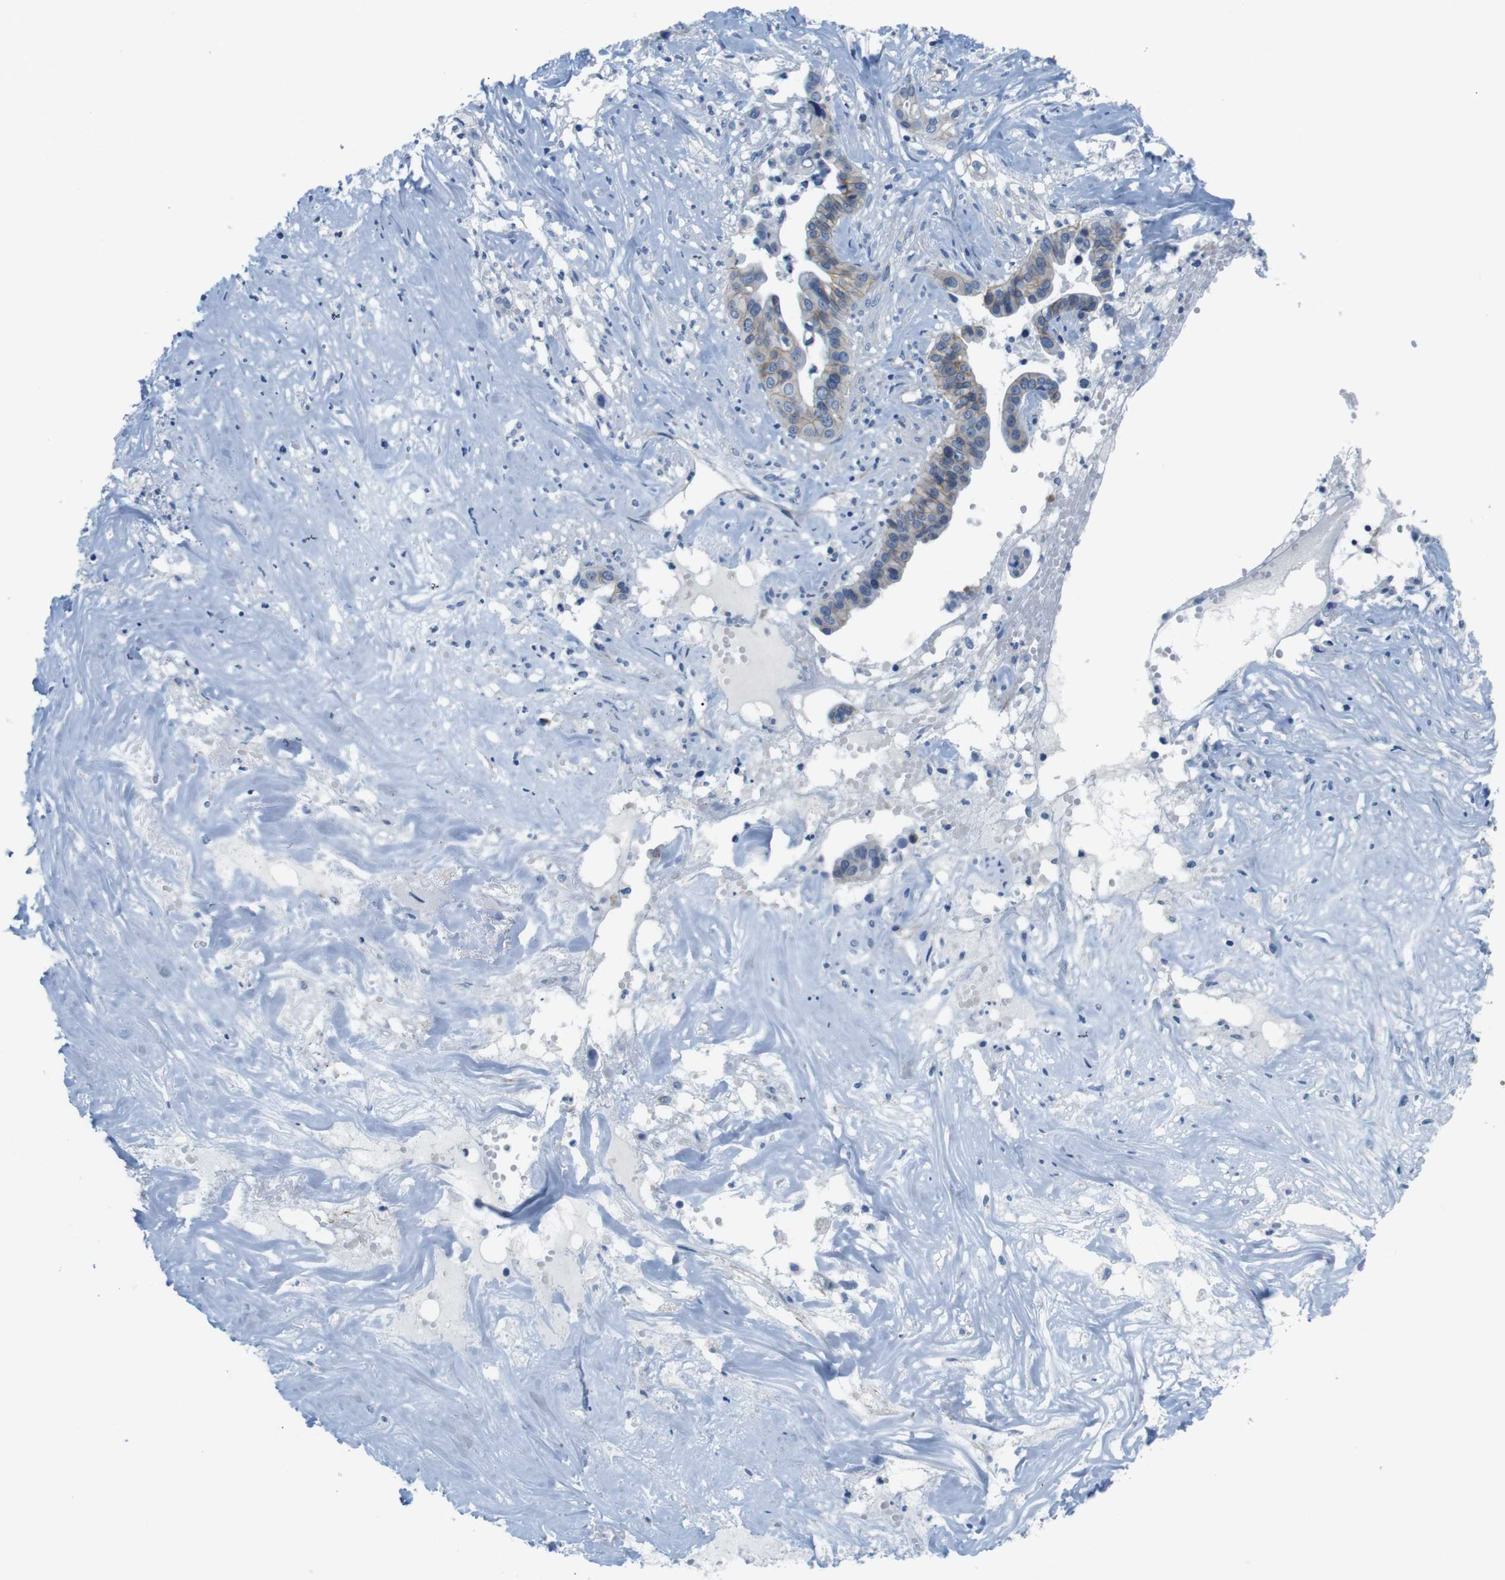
{"staining": {"intensity": "weak", "quantity": "25%-75%", "location": "cytoplasmic/membranous"}, "tissue": "liver cancer", "cell_type": "Tumor cells", "image_type": "cancer", "snomed": [{"axis": "morphology", "description": "Cholangiocarcinoma"}, {"axis": "topography", "description": "Liver"}], "caption": "Immunohistochemical staining of human liver cancer (cholangiocarcinoma) exhibits low levels of weak cytoplasmic/membranous protein positivity in about 25%-75% of tumor cells. The staining was performed using DAB, with brown indicating positive protein expression. Nuclei are stained blue with hematoxylin.", "gene": "SLC6A6", "patient": {"sex": "female", "age": 61}}